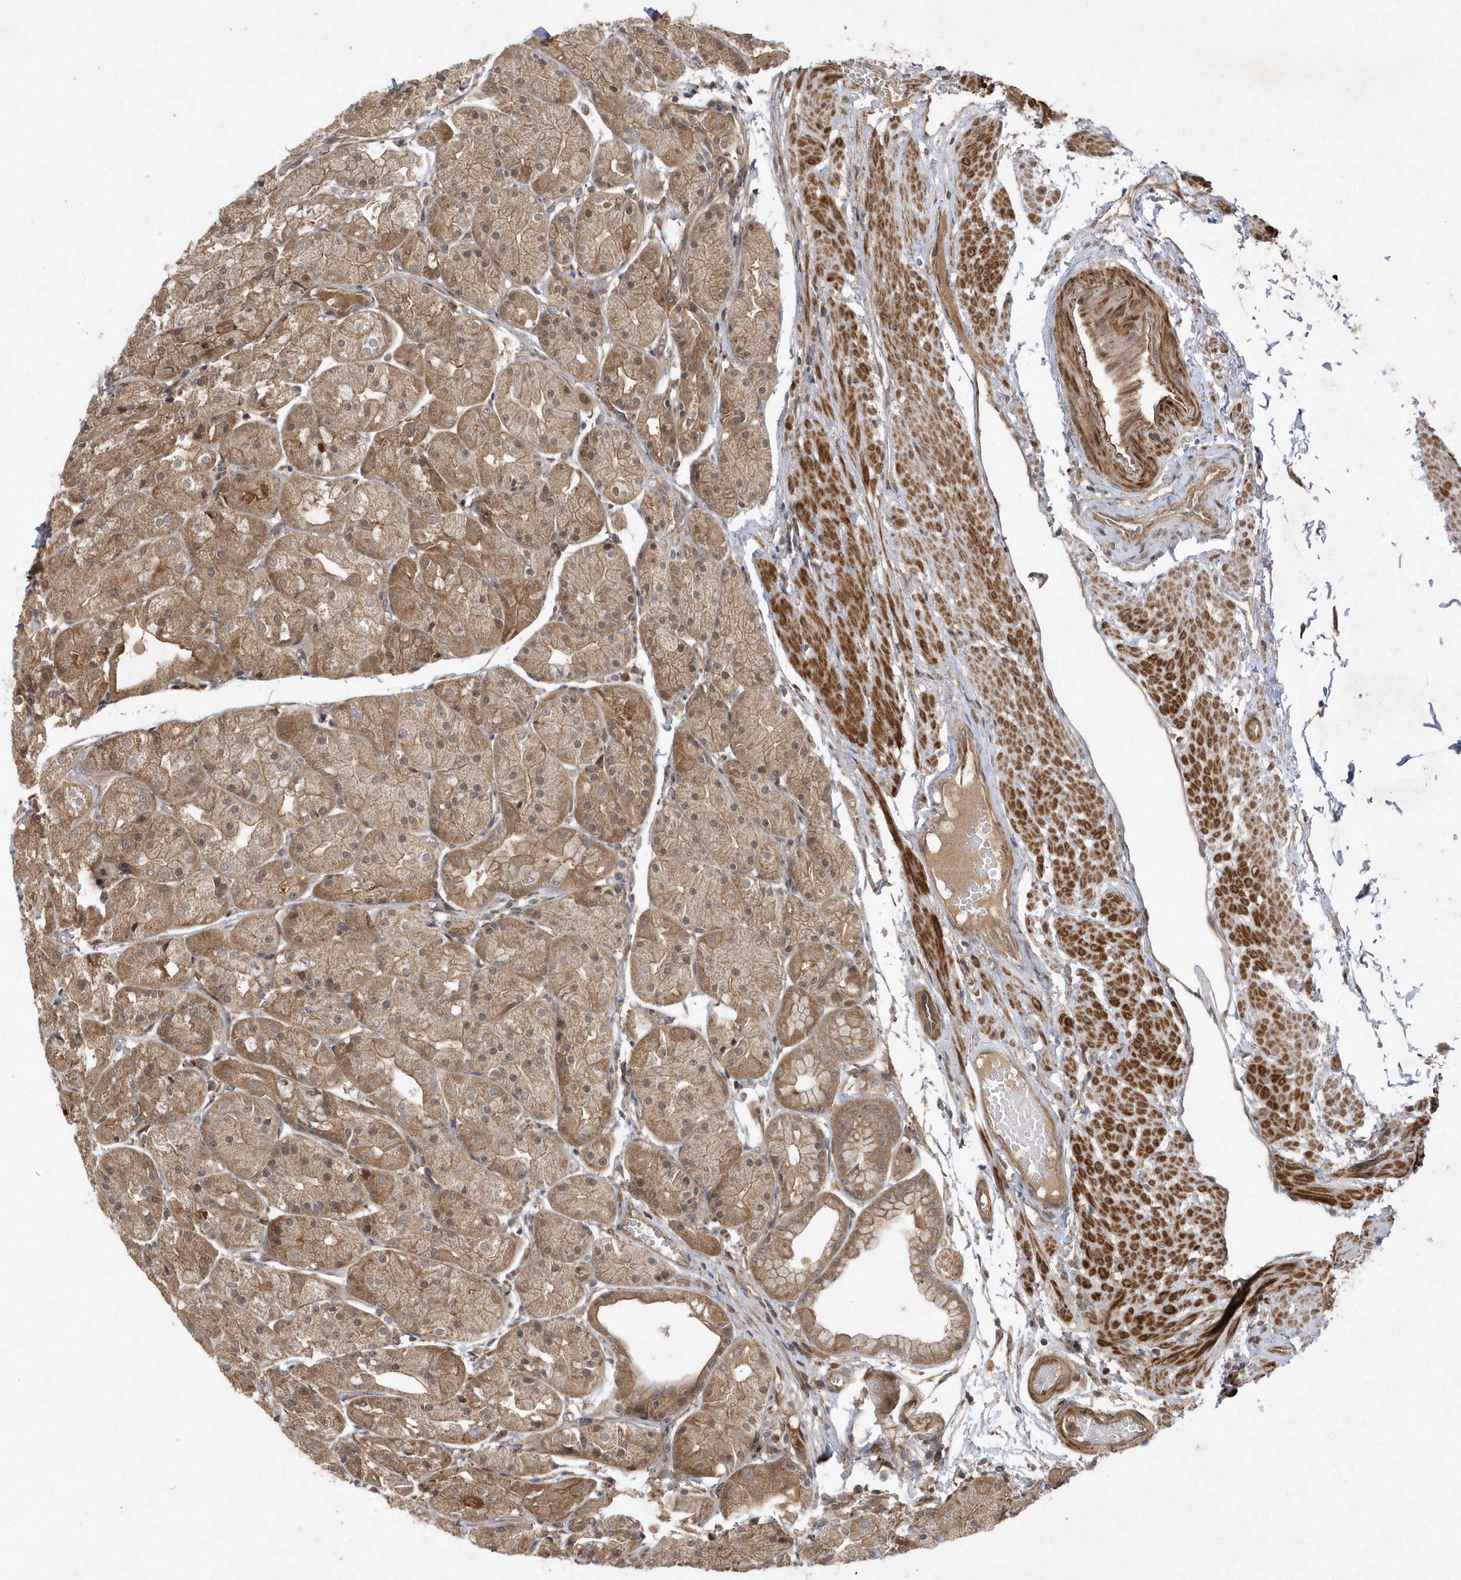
{"staining": {"intensity": "moderate", "quantity": ">75%", "location": "cytoplasmic/membranous"}, "tissue": "stomach", "cell_type": "Glandular cells", "image_type": "normal", "snomed": [{"axis": "morphology", "description": "Normal tissue, NOS"}, {"axis": "topography", "description": "Stomach, upper"}], "caption": "A medium amount of moderate cytoplasmic/membranous expression is appreciated in approximately >75% of glandular cells in normal stomach. (DAB = brown stain, brightfield microscopy at high magnification).", "gene": "GFM2", "patient": {"sex": "male", "age": 72}}